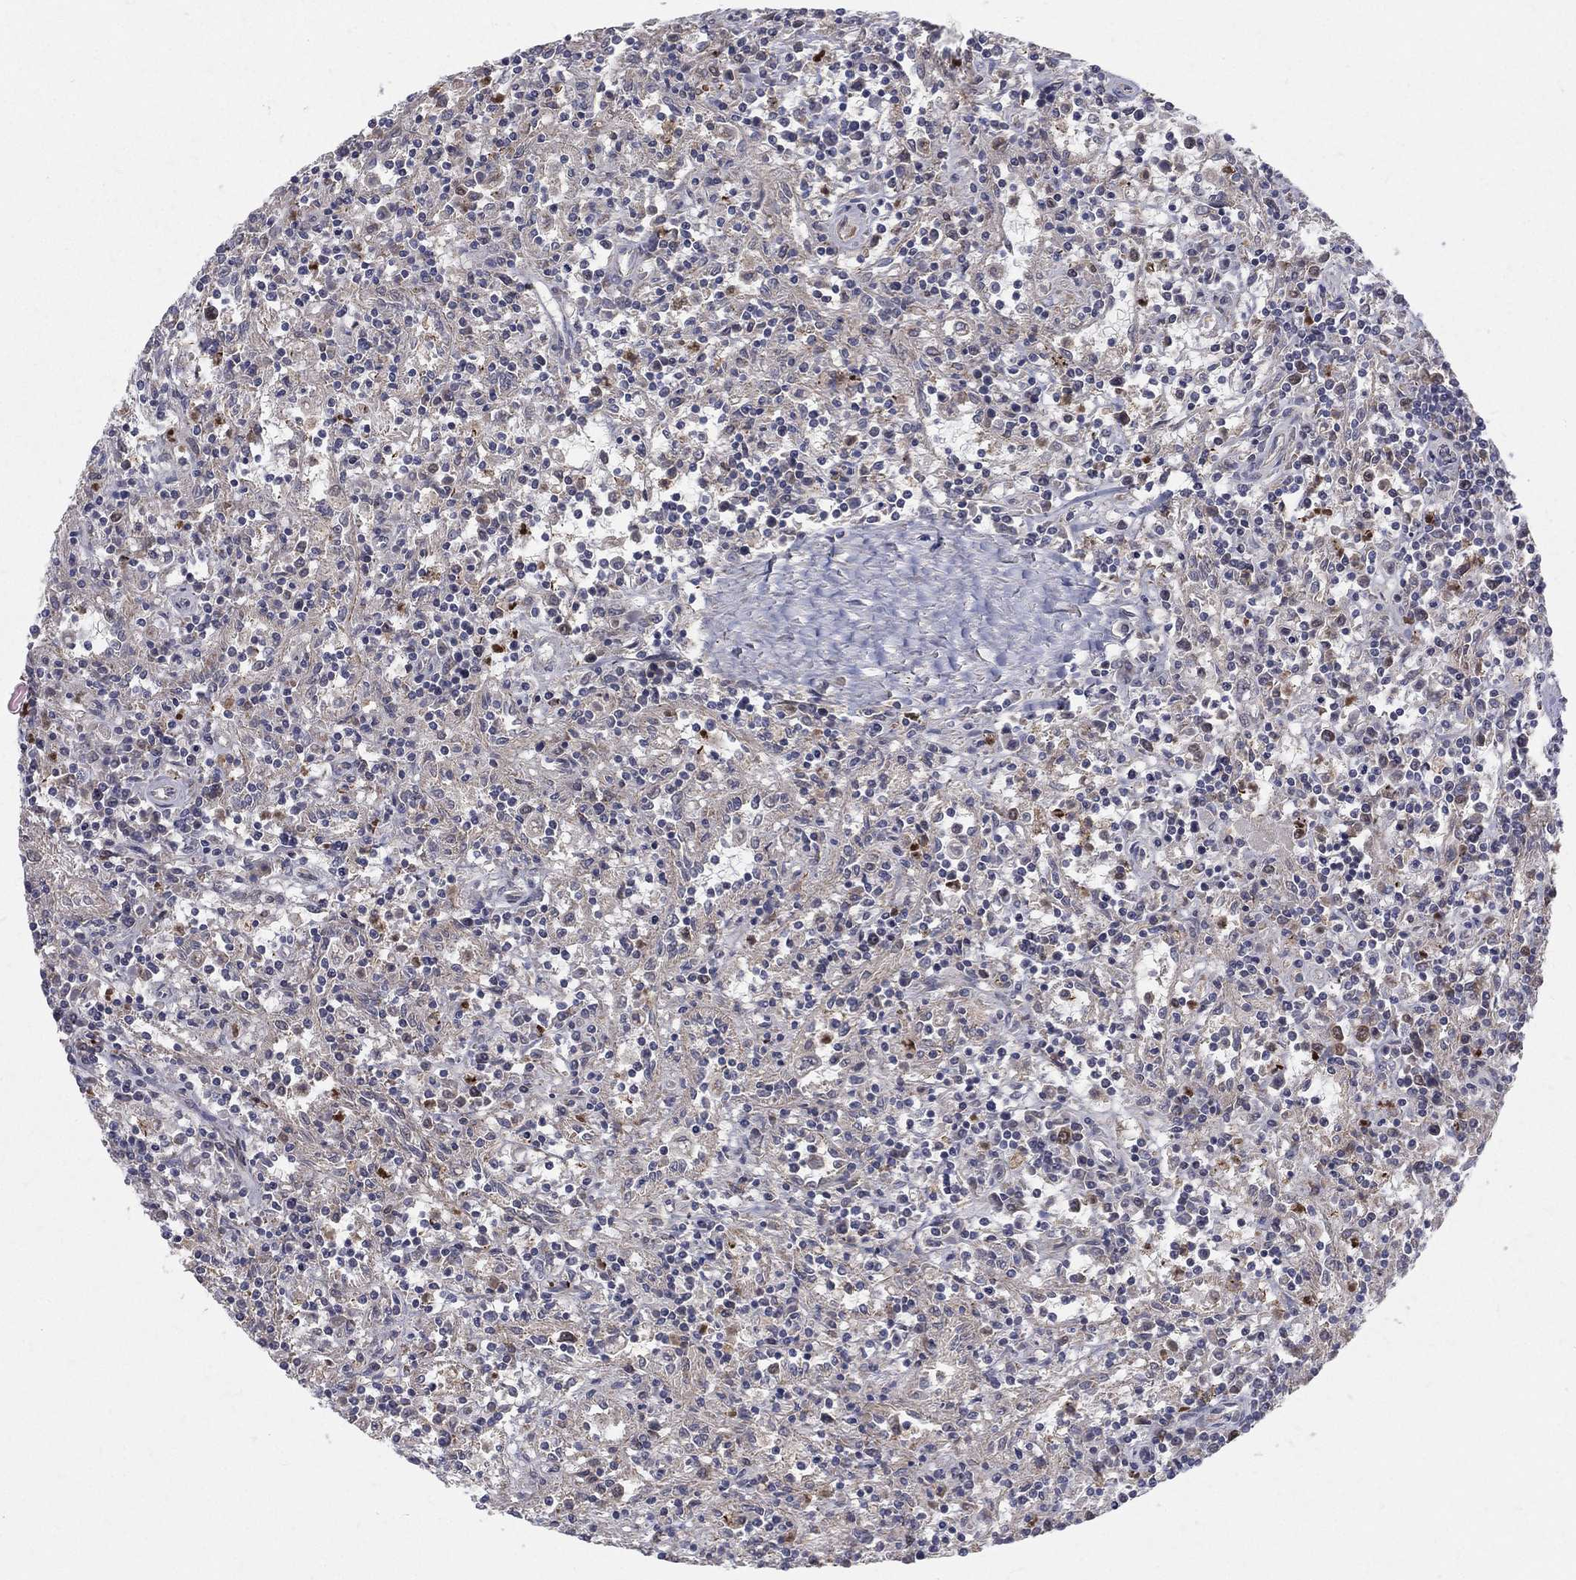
{"staining": {"intensity": "negative", "quantity": "none", "location": "none"}, "tissue": "lymphoma", "cell_type": "Tumor cells", "image_type": "cancer", "snomed": [{"axis": "morphology", "description": "Malignant lymphoma, non-Hodgkin's type, Low grade"}, {"axis": "topography", "description": "Spleen"}], "caption": "IHC micrograph of neoplastic tissue: lymphoma stained with DAB (3,3'-diaminobenzidine) exhibits no significant protein staining in tumor cells.", "gene": "POMZP3", "patient": {"sex": "male", "age": 62}}